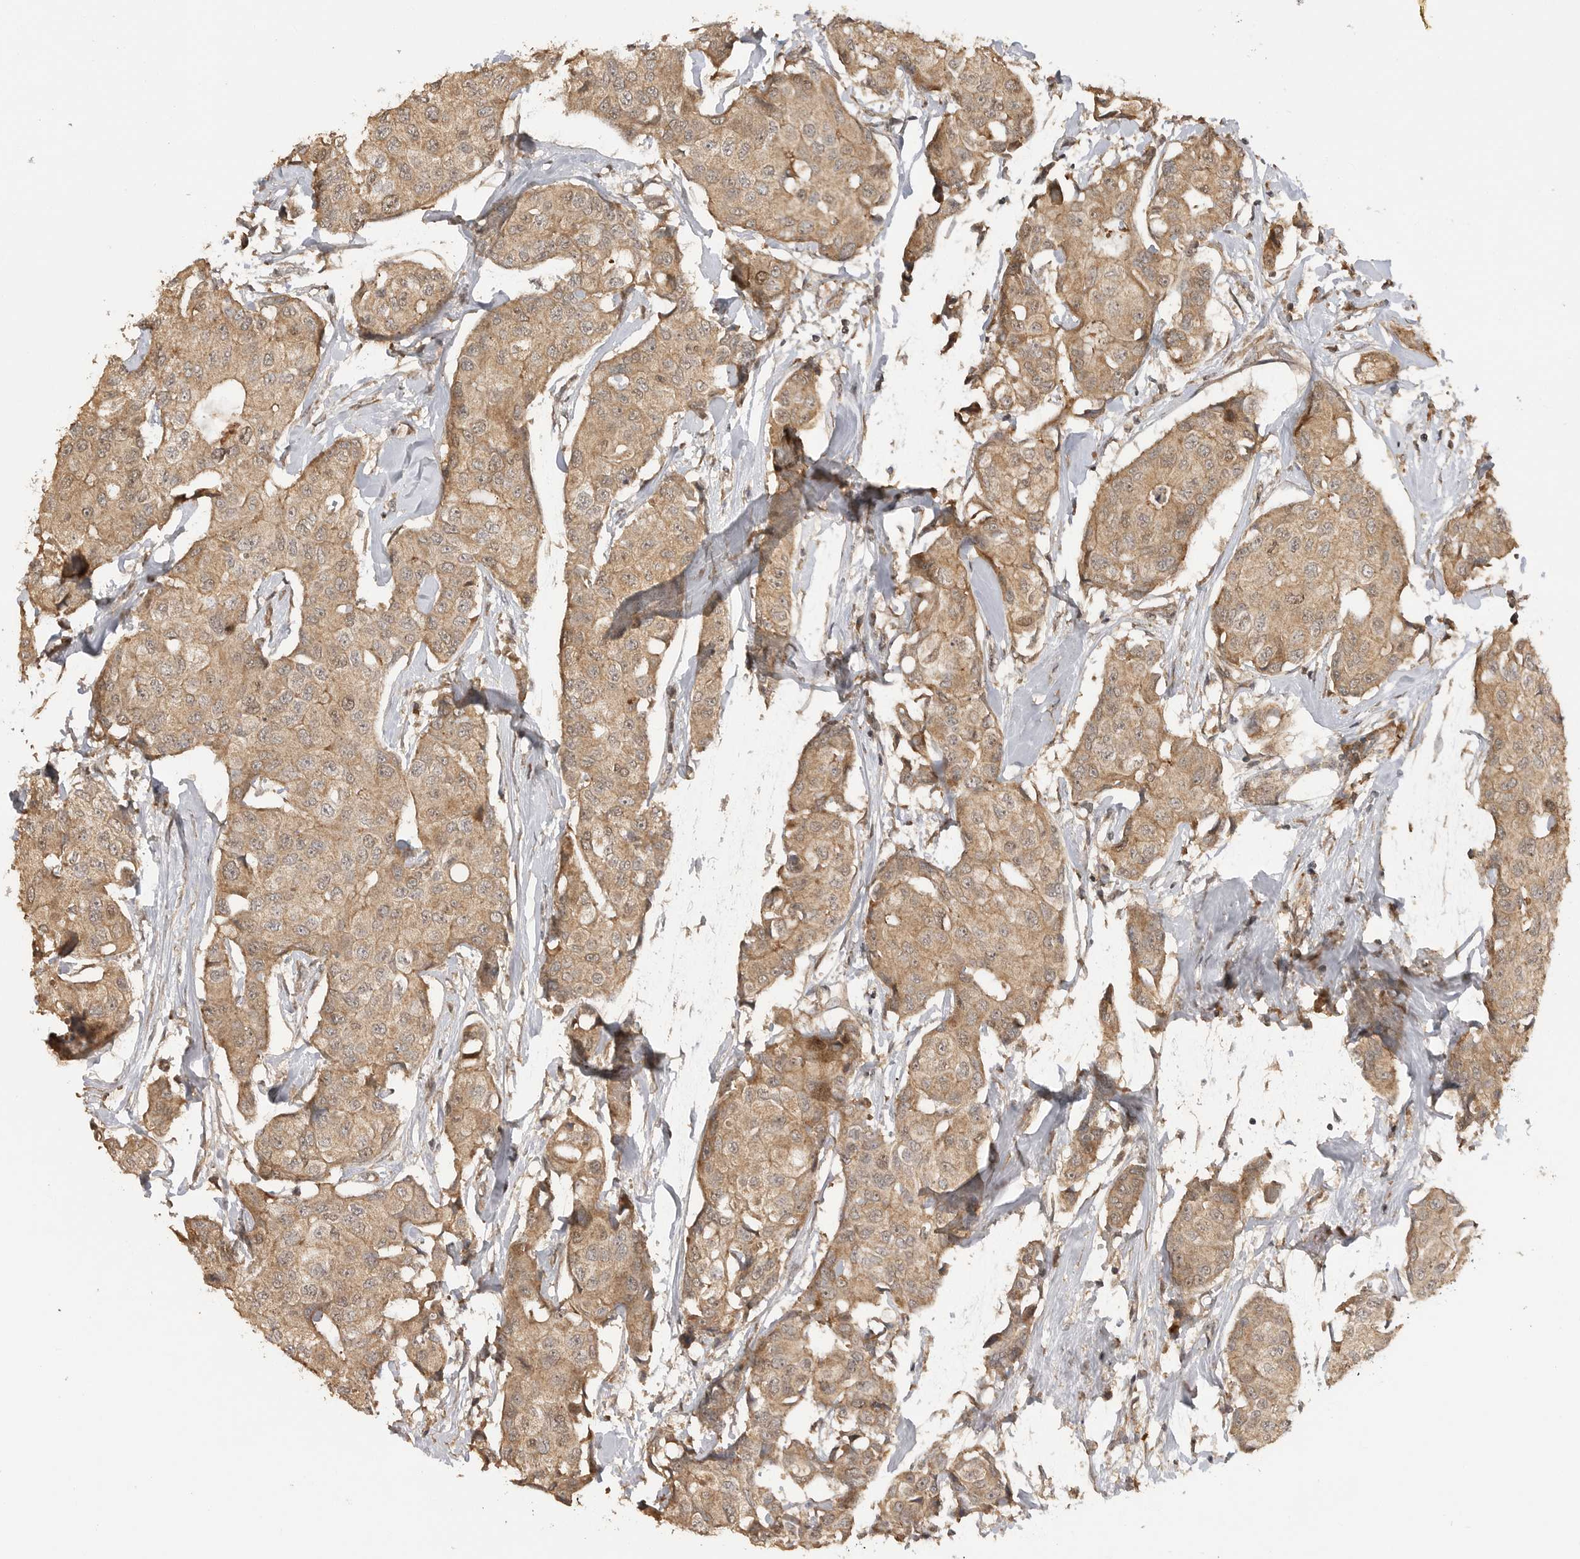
{"staining": {"intensity": "moderate", "quantity": ">75%", "location": "cytoplasmic/membranous"}, "tissue": "breast cancer", "cell_type": "Tumor cells", "image_type": "cancer", "snomed": [{"axis": "morphology", "description": "Duct carcinoma"}, {"axis": "topography", "description": "Breast"}], "caption": "Tumor cells show medium levels of moderate cytoplasmic/membranous positivity in approximately >75% of cells in human breast invasive ductal carcinoma. (Brightfield microscopy of DAB IHC at high magnification).", "gene": "BOC", "patient": {"sex": "female", "age": 80}}